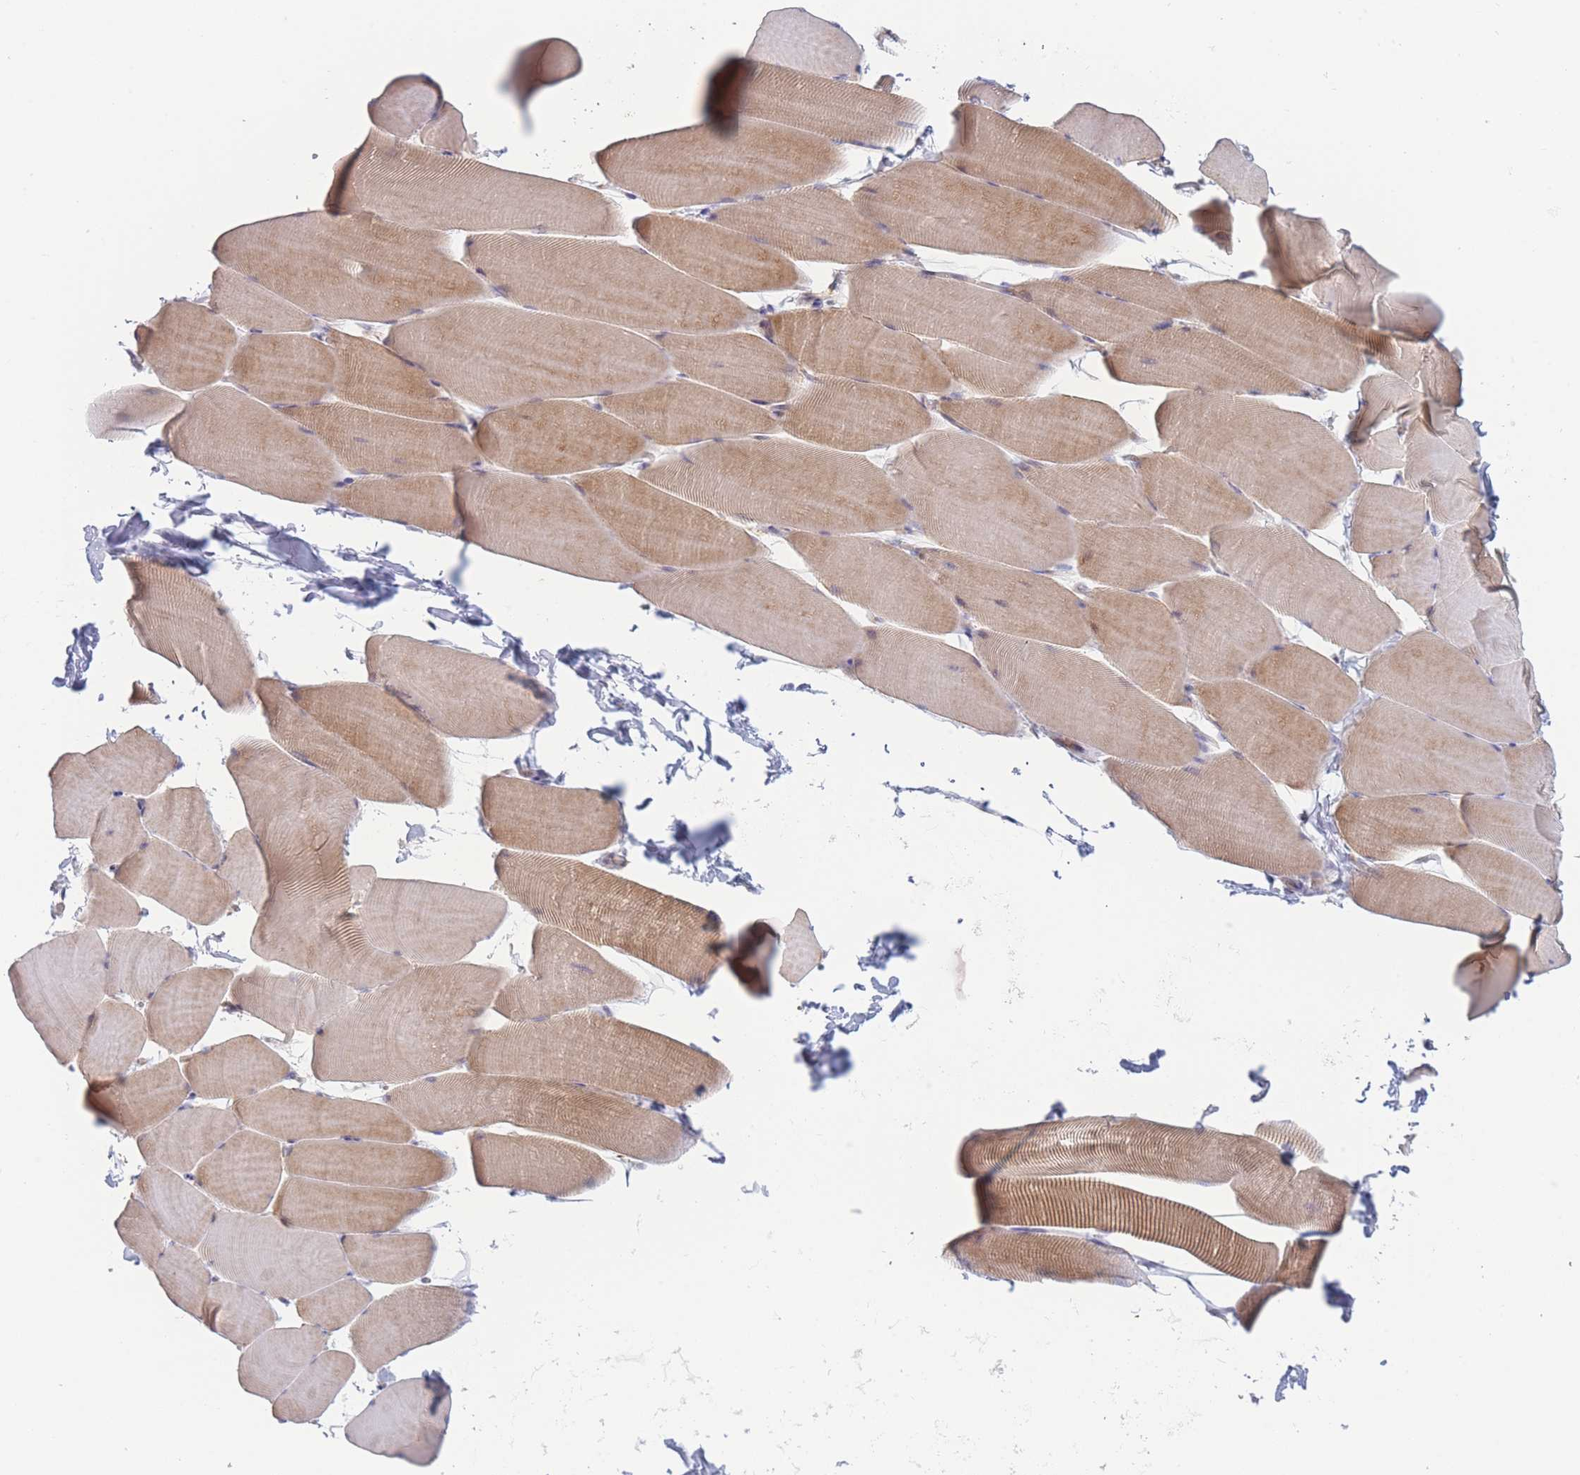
{"staining": {"intensity": "moderate", "quantity": ">75%", "location": "cytoplasmic/membranous"}, "tissue": "skeletal muscle", "cell_type": "Myocytes", "image_type": "normal", "snomed": [{"axis": "morphology", "description": "Normal tissue, NOS"}, {"axis": "topography", "description": "Skeletal muscle"}], "caption": "Brown immunohistochemical staining in unremarkable skeletal muscle shows moderate cytoplasmic/membranous expression in approximately >75% of myocytes.", "gene": "FAM227B", "patient": {"sex": "male", "age": 25}}